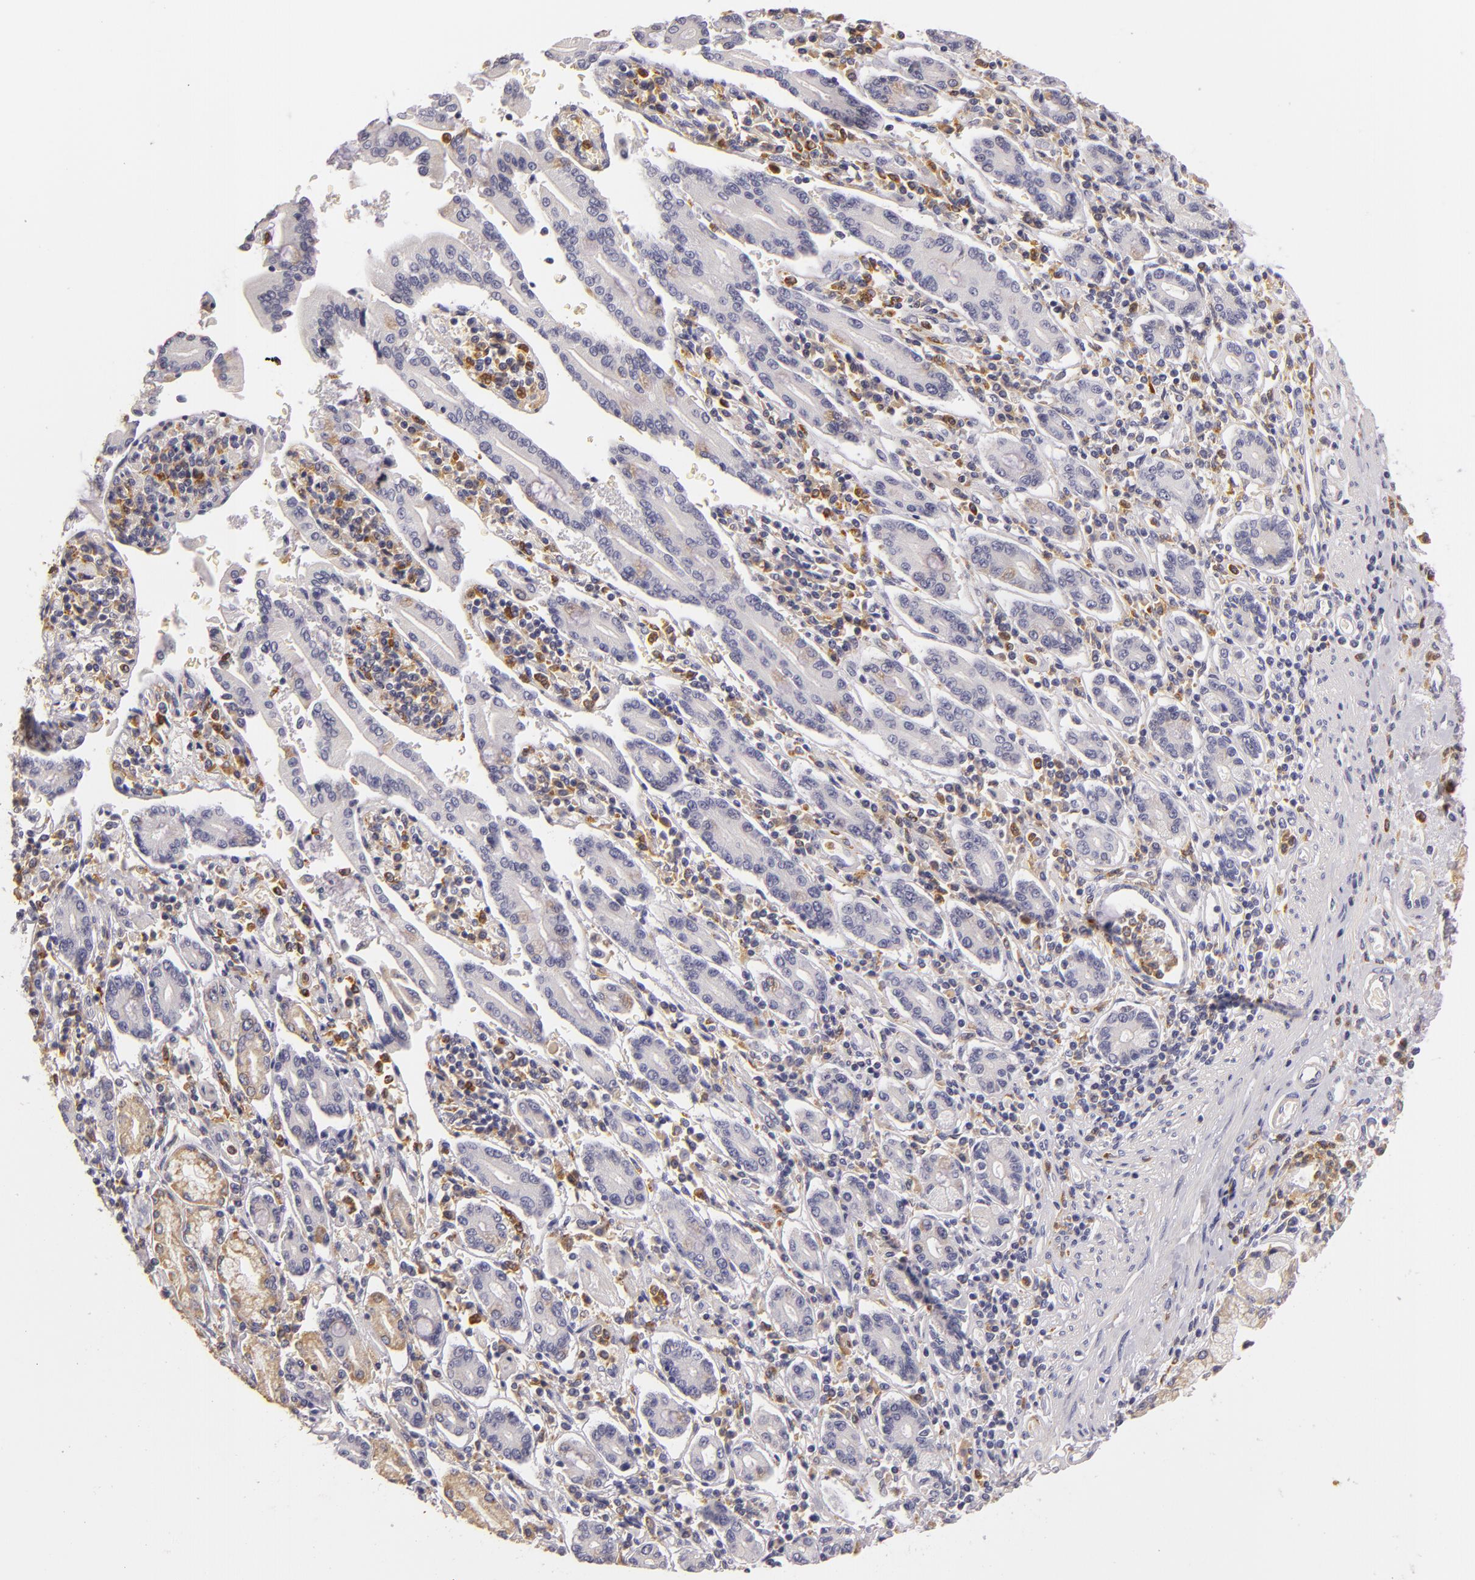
{"staining": {"intensity": "moderate", "quantity": "<25%", "location": "cytoplasmic/membranous"}, "tissue": "pancreatic cancer", "cell_type": "Tumor cells", "image_type": "cancer", "snomed": [{"axis": "morphology", "description": "Adenocarcinoma, NOS"}, {"axis": "topography", "description": "Pancreas"}], "caption": "Moderate cytoplasmic/membranous protein positivity is present in about <25% of tumor cells in adenocarcinoma (pancreatic).", "gene": "TLR8", "patient": {"sex": "female", "age": 57}}